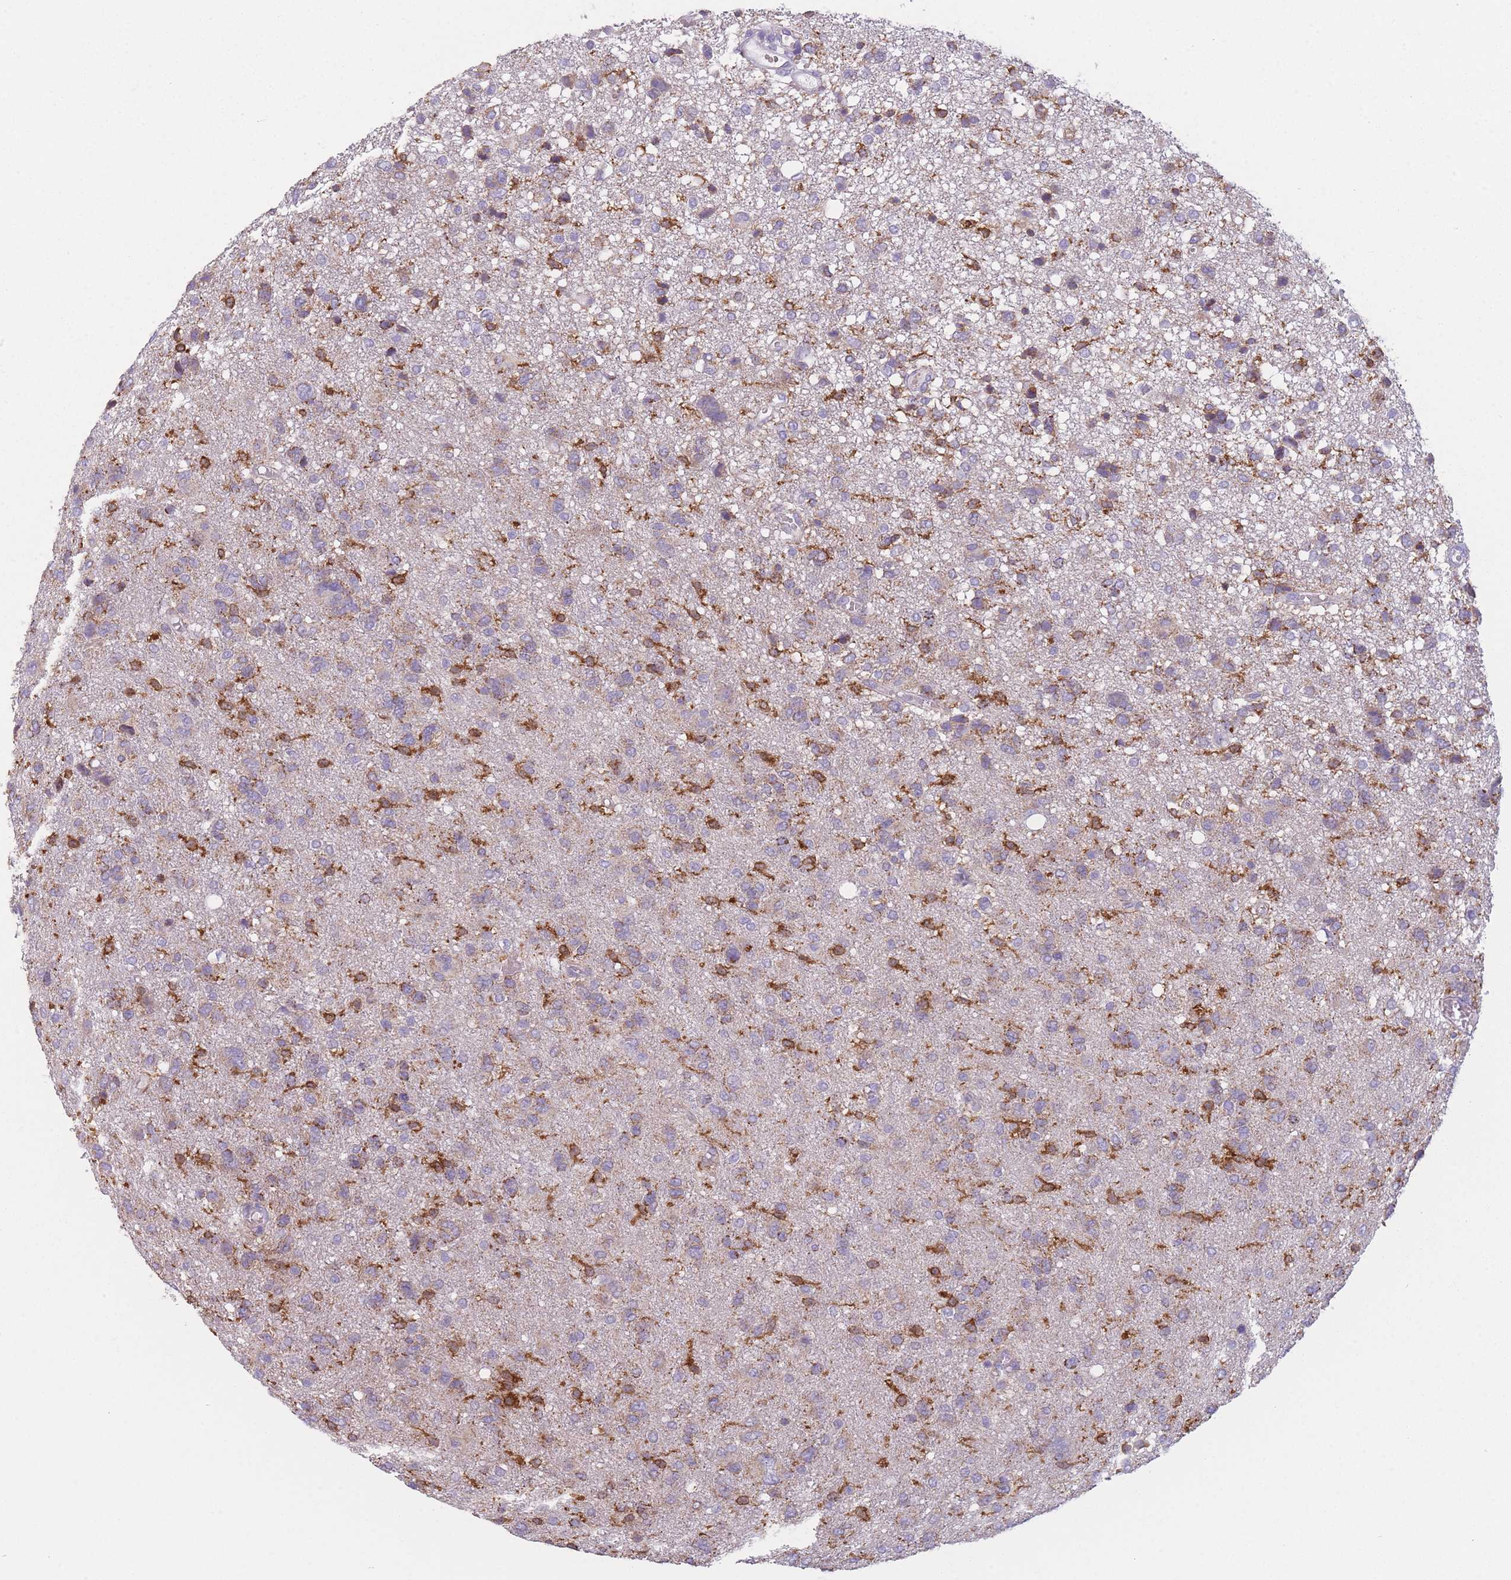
{"staining": {"intensity": "negative", "quantity": "none", "location": "none"}, "tissue": "glioma", "cell_type": "Tumor cells", "image_type": "cancer", "snomed": [{"axis": "morphology", "description": "Glioma, malignant, High grade"}, {"axis": "topography", "description": "Brain"}], "caption": "Human malignant high-grade glioma stained for a protein using immunohistochemistry demonstrates no positivity in tumor cells.", "gene": "PRAM1", "patient": {"sex": "female", "age": 59}}